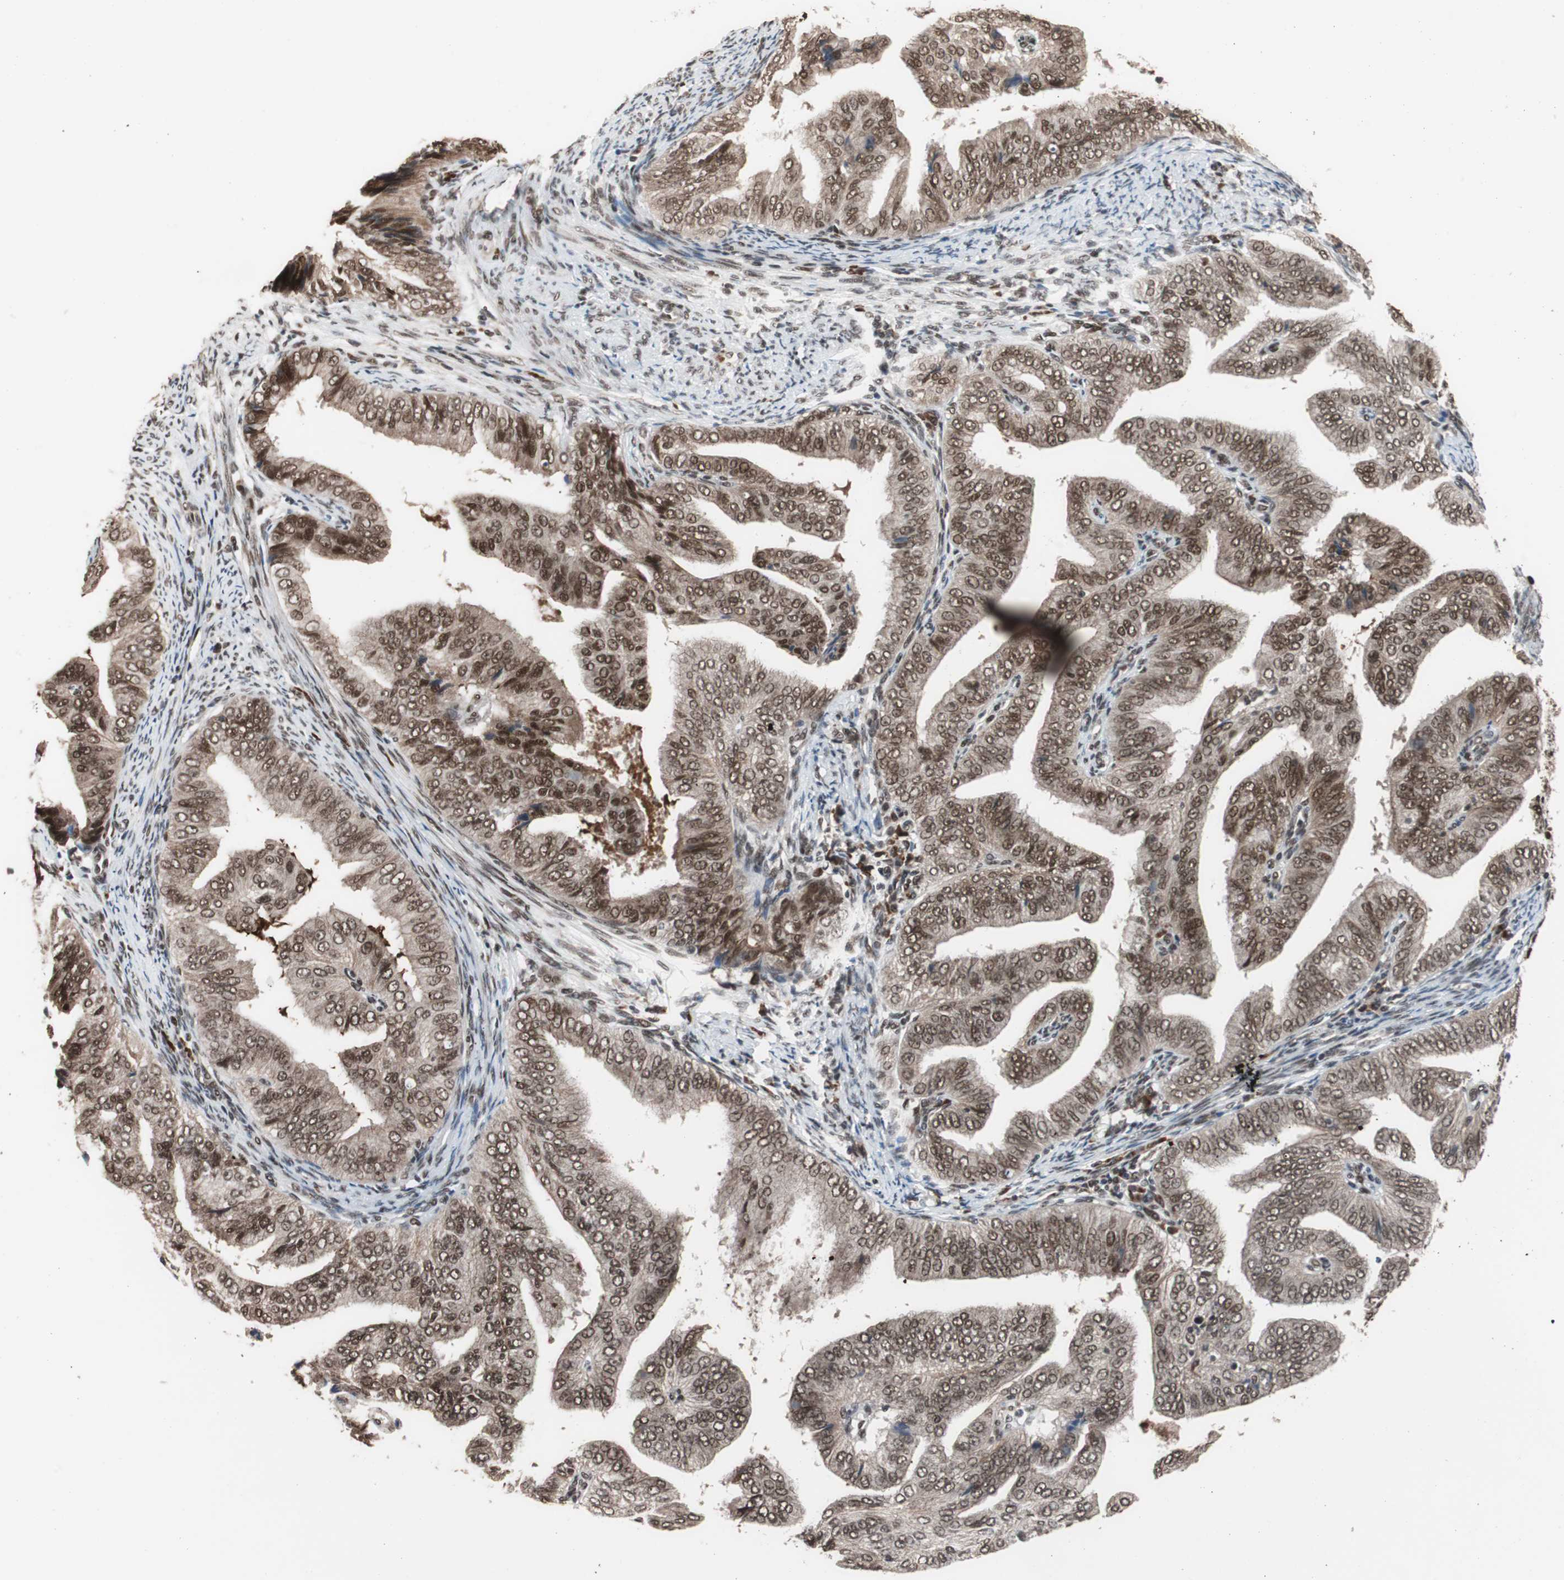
{"staining": {"intensity": "strong", "quantity": ">75%", "location": "cytoplasmic/membranous,nuclear"}, "tissue": "endometrial cancer", "cell_type": "Tumor cells", "image_type": "cancer", "snomed": [{"axis": "morphology", "description": "Adenocarcinoma, NOS"}, {"axis": "topography", "description": "Endometrium"}], "caption": "A high-resolution photomicrograph shows immunohistochemistry staining of endometrial cancer (adenocarcinoma), which shows strong cytoplasmic/membranous and nuclear expression in approximately >75% of tumor cells.", "gene": "CHAMP1", "patient": {"sex": "female", "age": 58}}